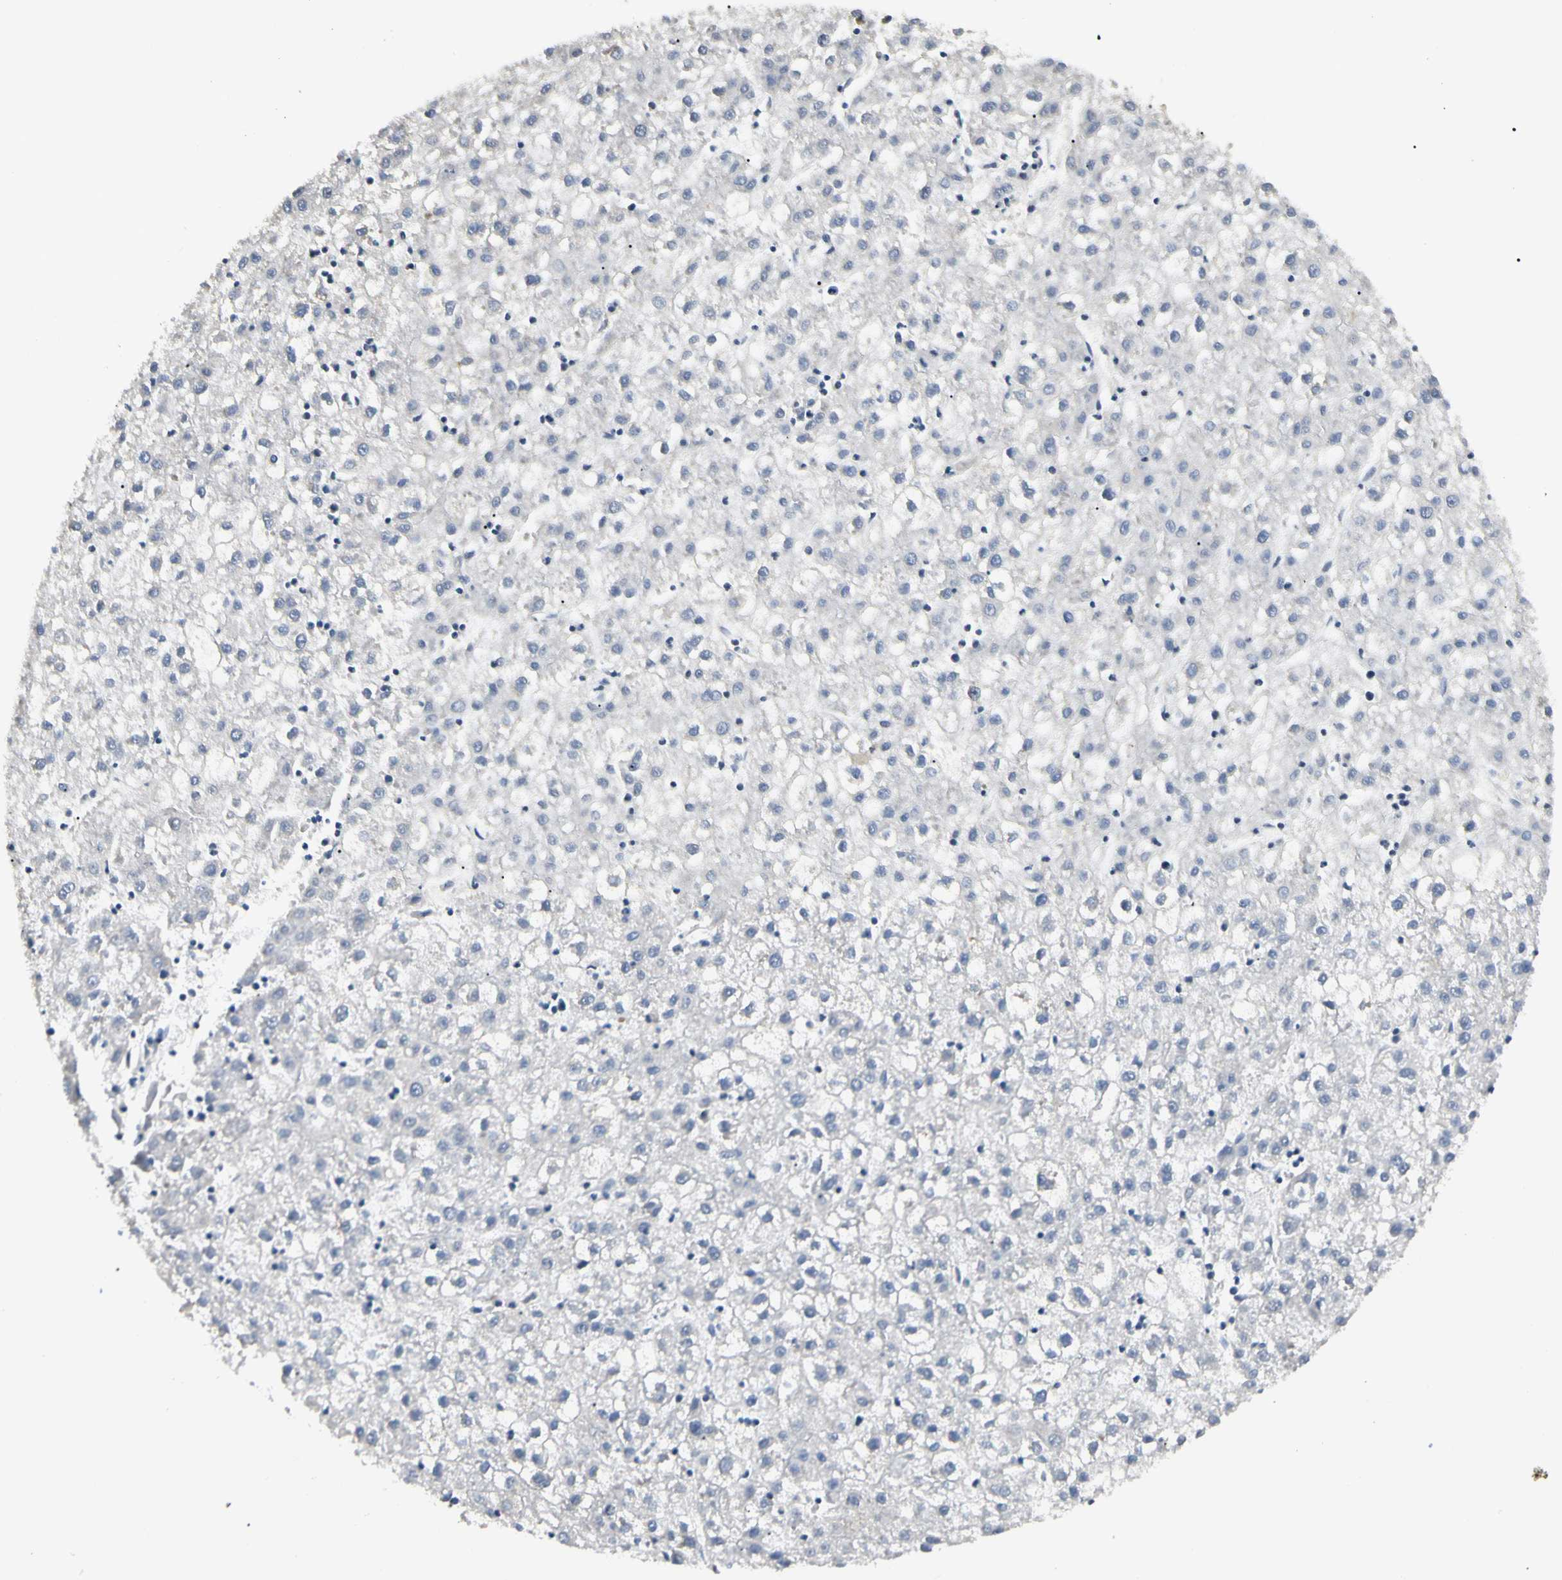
{"staining": {"intensity": "negative", "quantity": "none", "location": "none"}, "tissue": "liver cancer", "cell_type": "Tumor cells", "image_type": "cancer", "snomed": [{"axis": "morphology", "description": "Carcinoma, Hepatocellular, NOS"}, {"axis": "topography", "description": "Liver"}], "caption": "This is an immunohistochemistry (IHC) micrograph of human liver cancer (hepatocellular carcinoma). There is no expression in tumor cells.", "gene": "GREM1", "patient": {"sex": "male", "age": 72}}